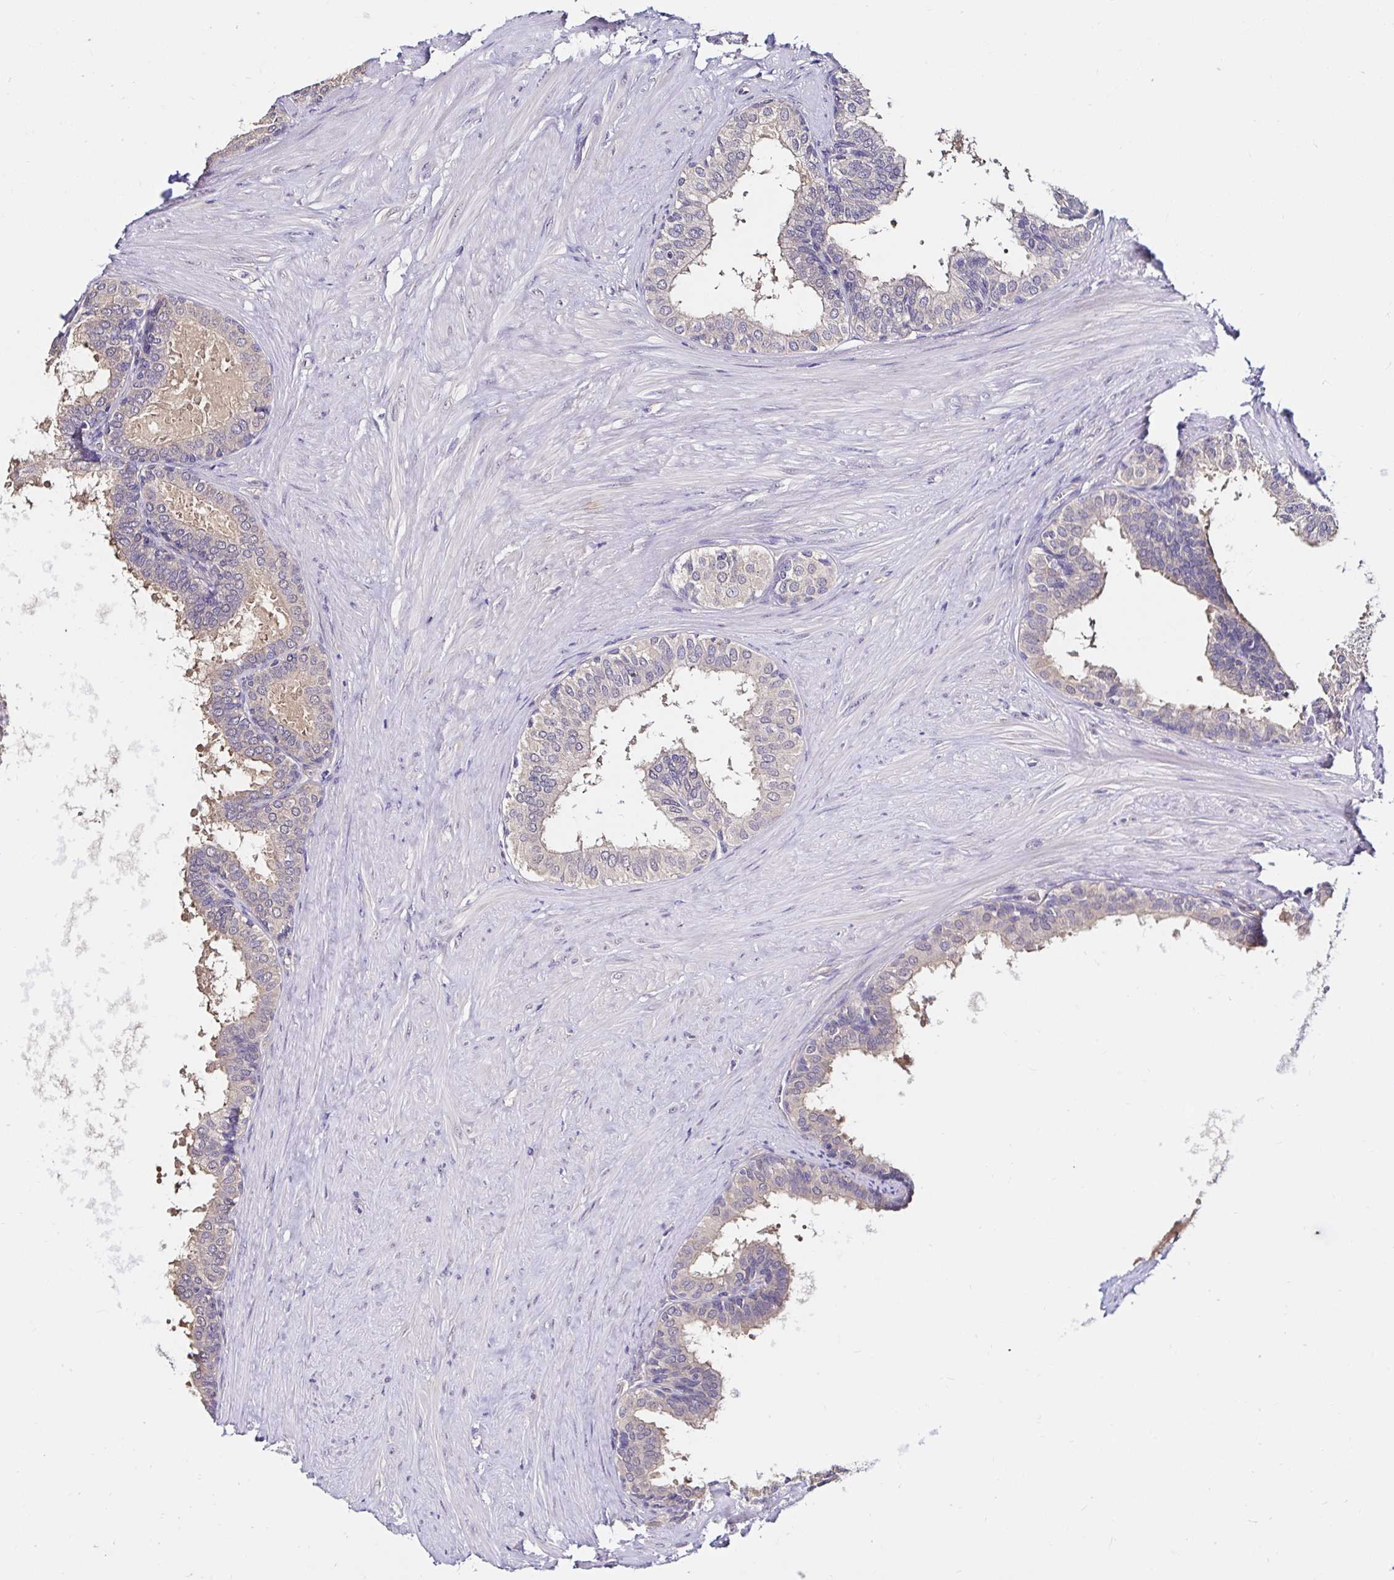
{"staining": {"intensity": "weak", "quantity": "<25%", "location": "cytoplasmic/membranous"}, "tissue": "prostate", "cell_type": "Glandular cells", "image_type": "normal", "snomed": [{"axis": "morphology", "description": "Normal tissue, NOS"}, {"axis": "topography", "description": "Prostate"}, {"axis": "topography", "description": "Peripheral nerve tissue"}], "caption": "Glandular cells are negative for brown protein staining in unremarkable prostate. (DAB (3,3'-diaminobenzidine) IHC with hematoxylin counter stain).", "gene": "RSRP1", "patient": {"sex": "male", "age": 55}}